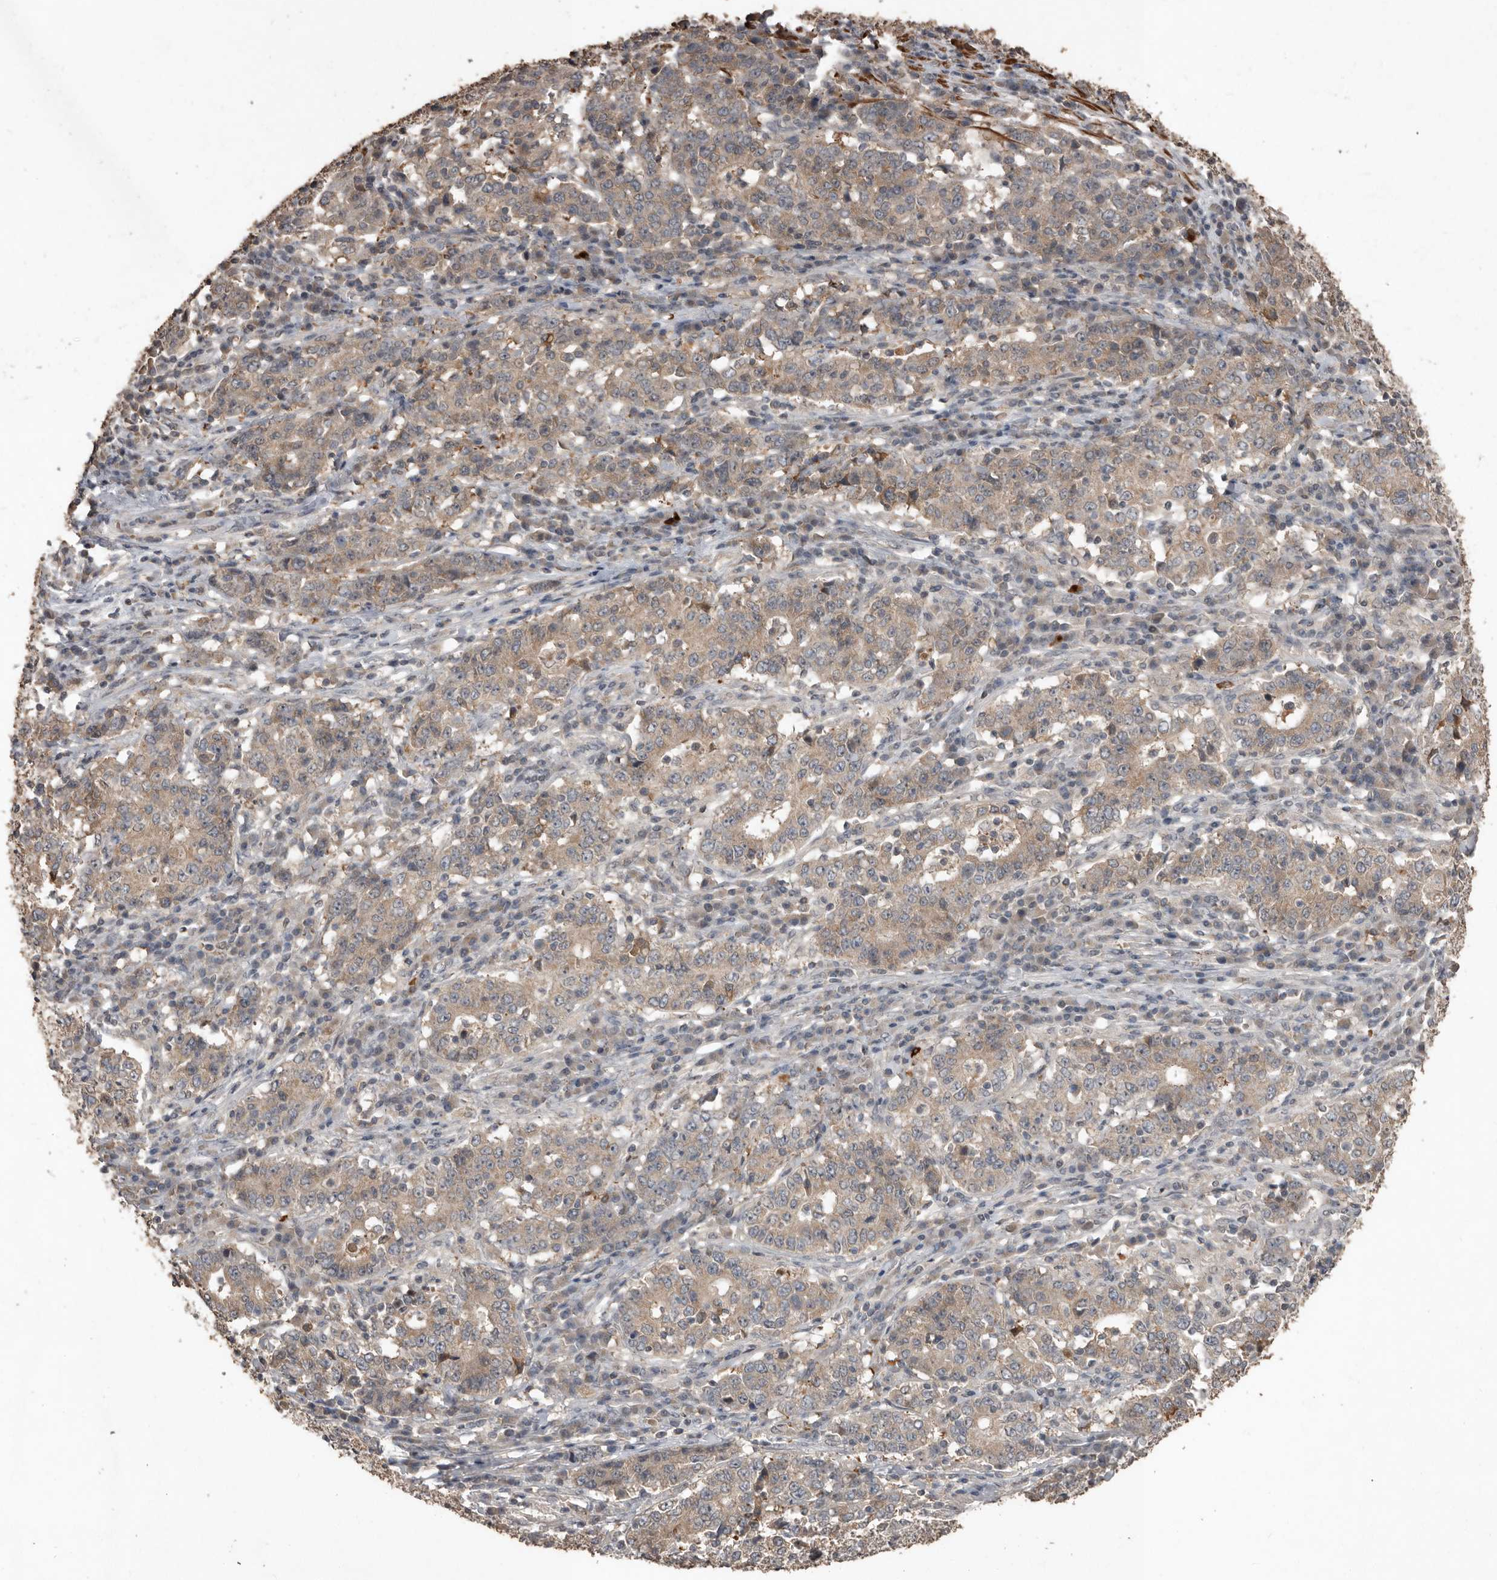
{"staining": {"intensity": "weak", "quantity": ">75%", "location": "cytoplasmic/membranous"}, "tissue": "stomach cancer", "cell_type": "Tumor cells", "image_type": "cancer", "snomed": [{"axis": "morphology", "description": "Adenocarcinoma, NOS"}, {"axis": "topography", "description": "Stomach"}], "caption": "Adenocarcinoma (stomach) stained for a protein (brown) demonstrates weak cytoplasmic/membranous positive staining in approximately >75% of tumor cells.", "gene": "BAMBI", "patient": {"sex": "male", "age": 59}}